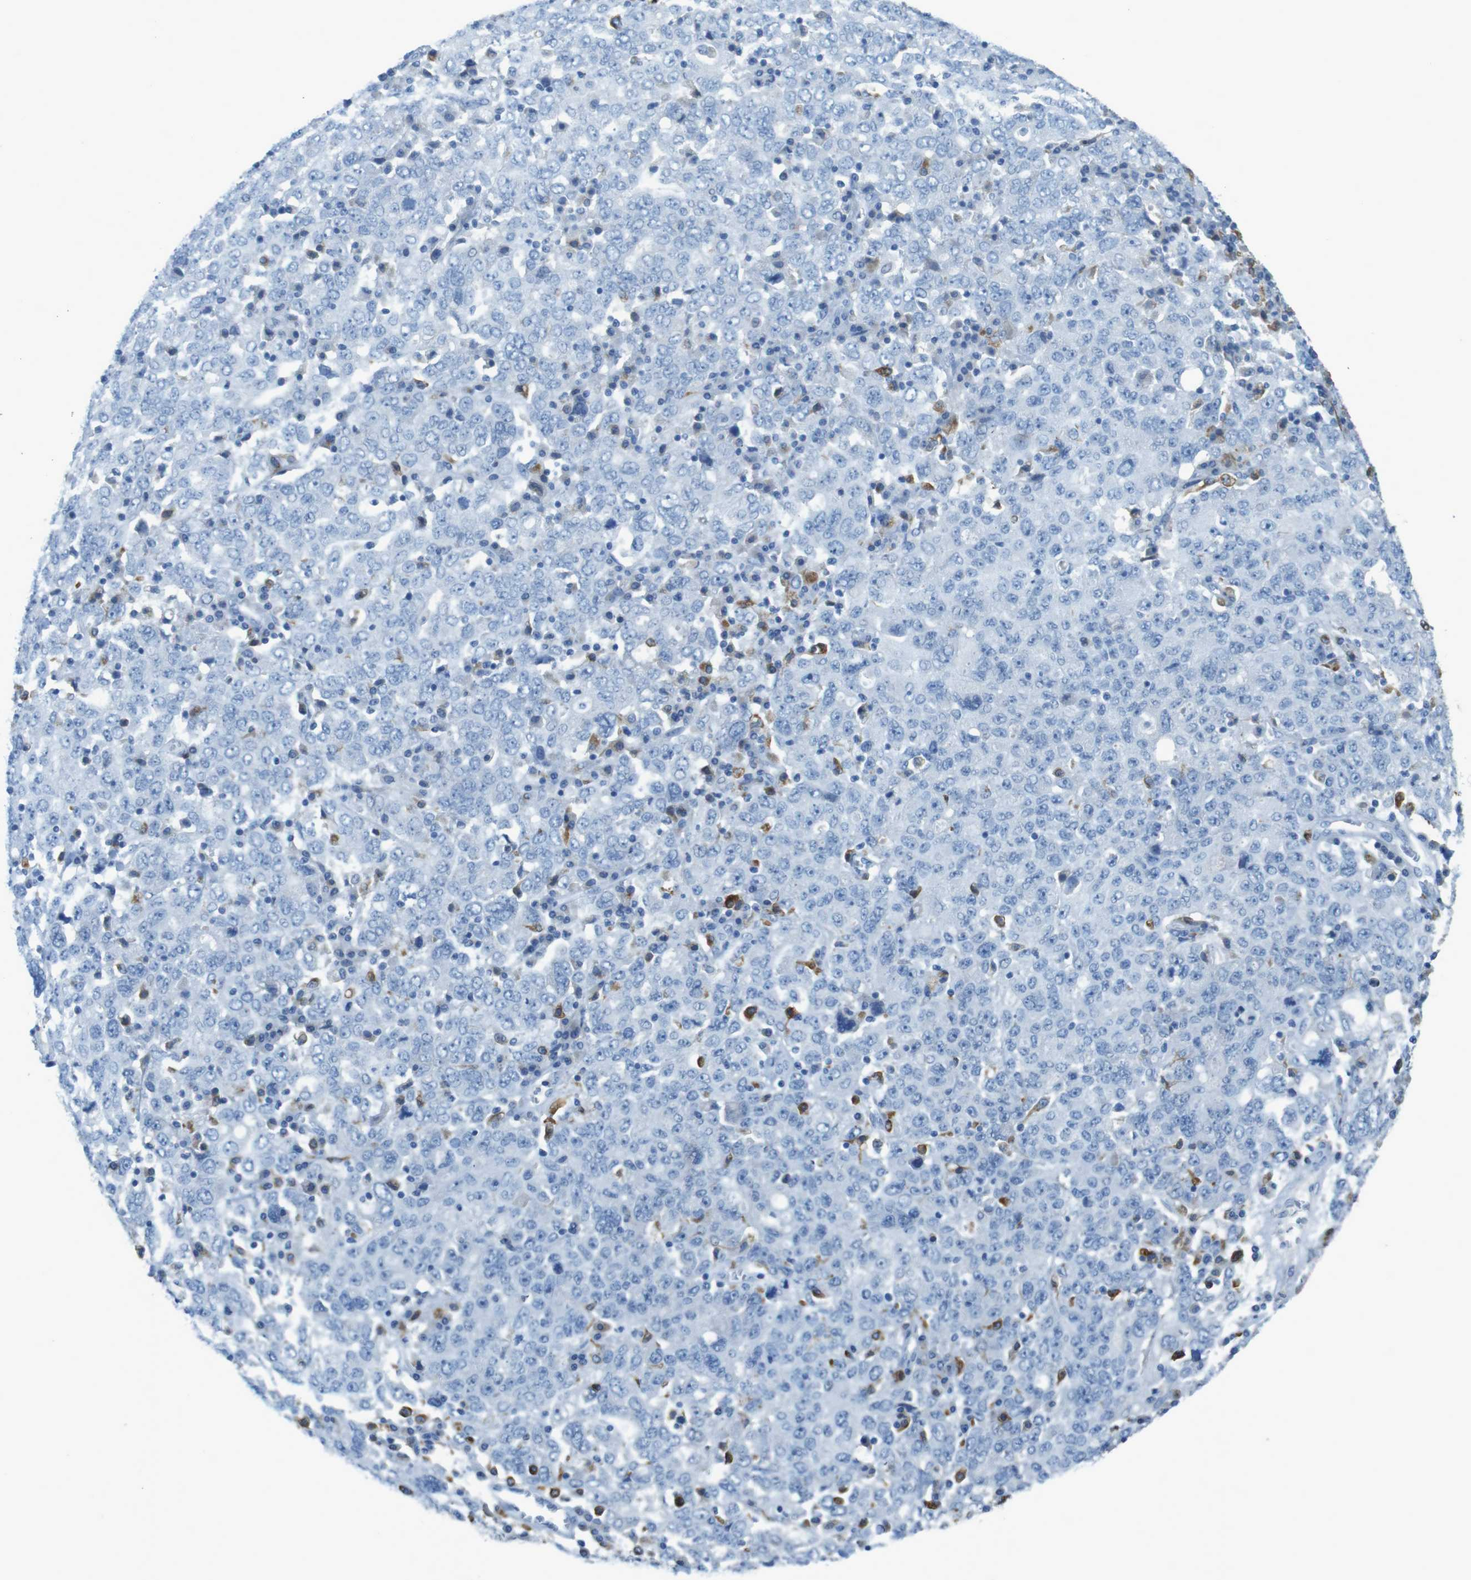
{"staining": {"intensity": "negative", "quantity": "none", "location": "none"}, "tissue": "ovarian cancer", "cell_type": "Tumor cells", "image_type": "cancer", "snomed": [{"axis": "morphology", "description": "Carcinoma, endometroid"}, {"axis": "topography", "description": "Ovary"}], "caption": "There is no significant positivity in tumor cells of ovarian endometroid carcinoma.", "gene": "CD320", "patient": {"sex": "female", "age": 62}}